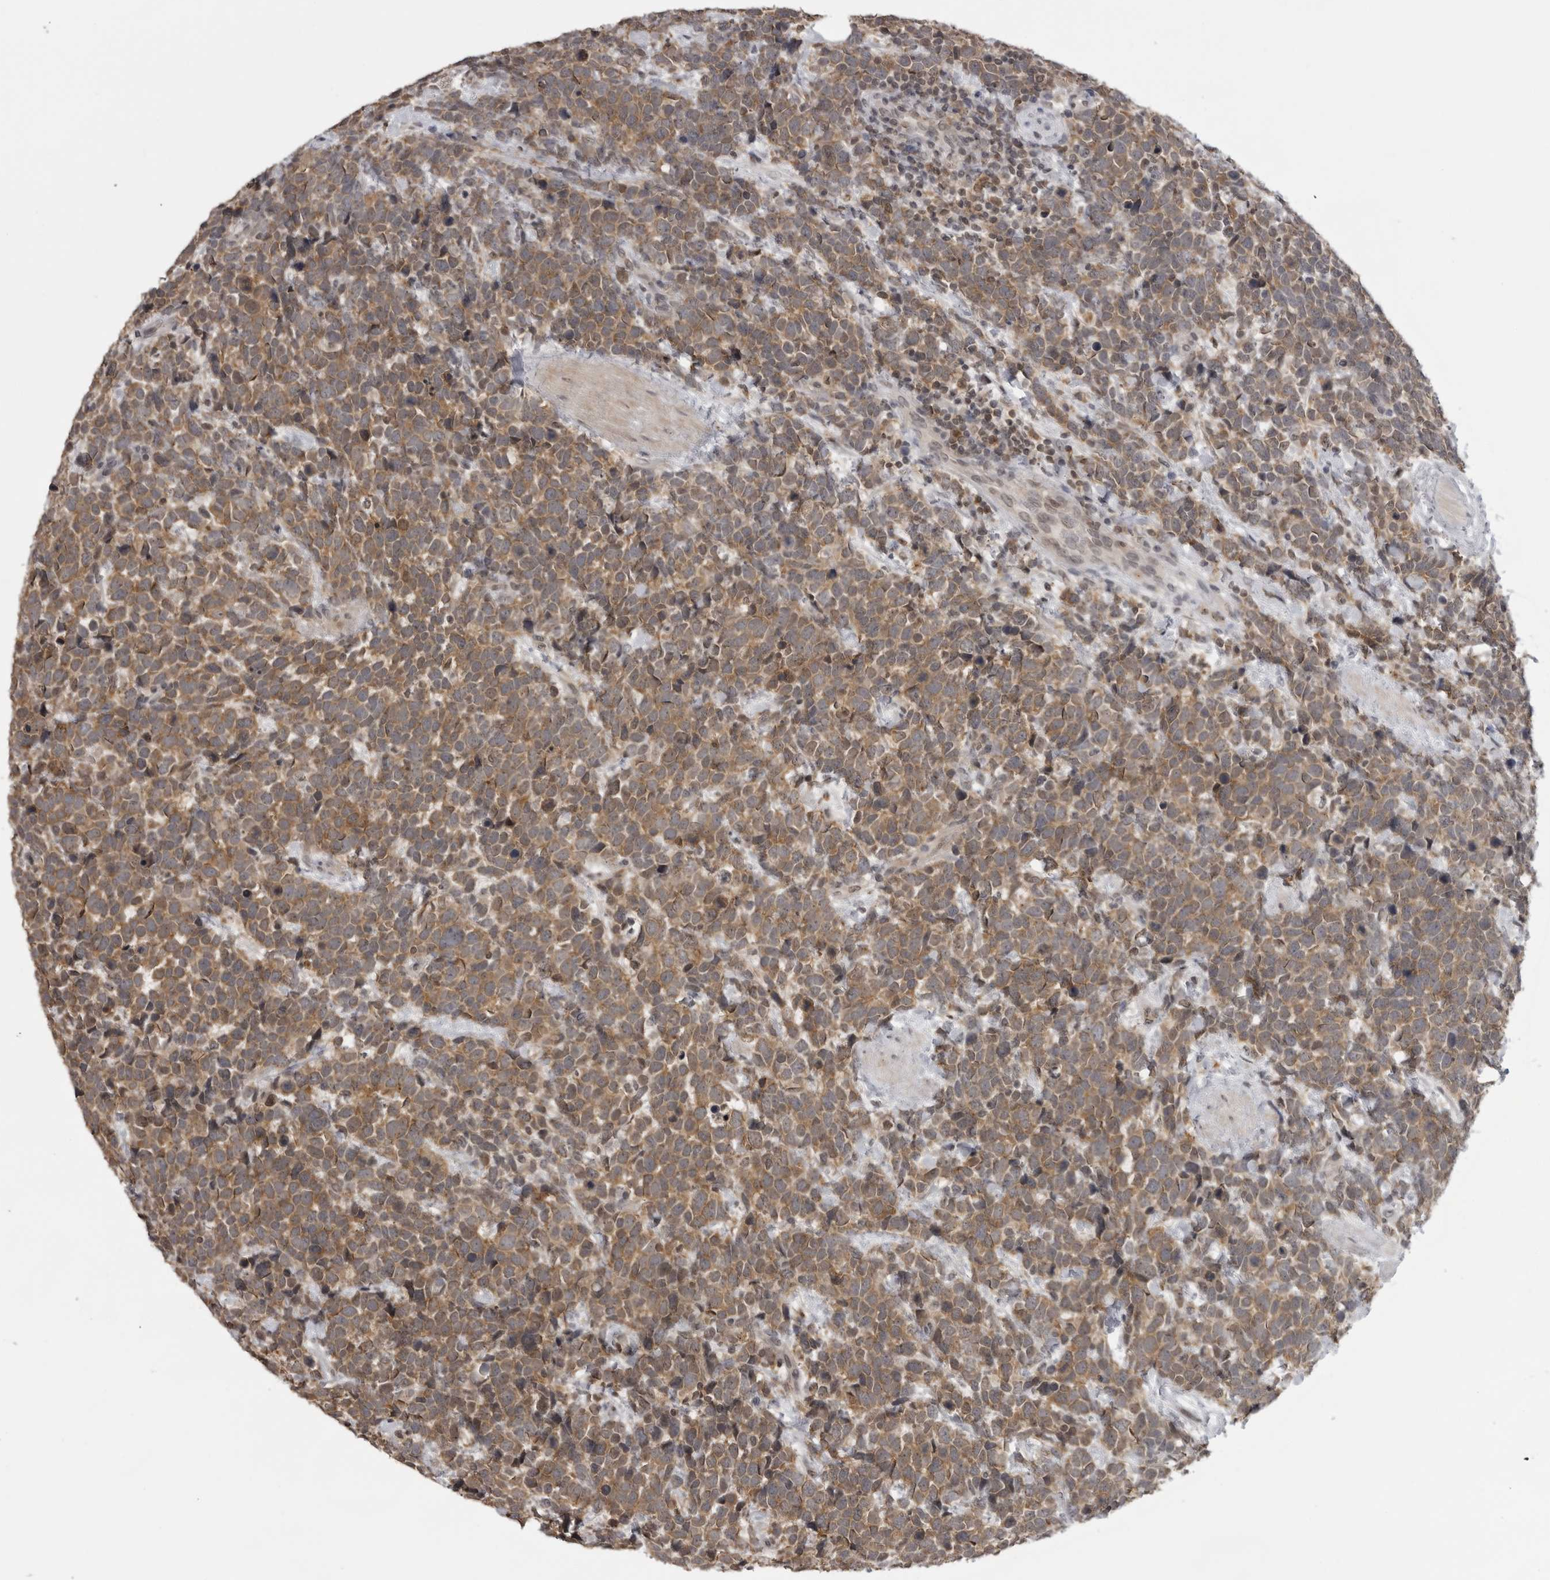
{"staining": {"intensity": "moderate", "quantity": ">75%", "location": "cytoplasmic/membranous"}, "tissue": "urothelial cancer", "cell_type": "Tumor cells", "image_type": "cancer", "snomed": [{"axis": "morphology", "description": "Urothelial carcinoma, High grade"}, {"axis": "topography", "description": "Urinary bladder"}], "caption": "IHC image of neoplastic tissue: human urothelial carcinoma (high-grade) stained using immunohistochemistry (IHC) reveals medium levels of moderate protein expression localized specifically in the cytoplasmic/membranous of tumor cells, appearing as a cytoplasmic/membranous brown color.", "gene": "PDCL3", "patient": {"sex": "female", "age": 82}}